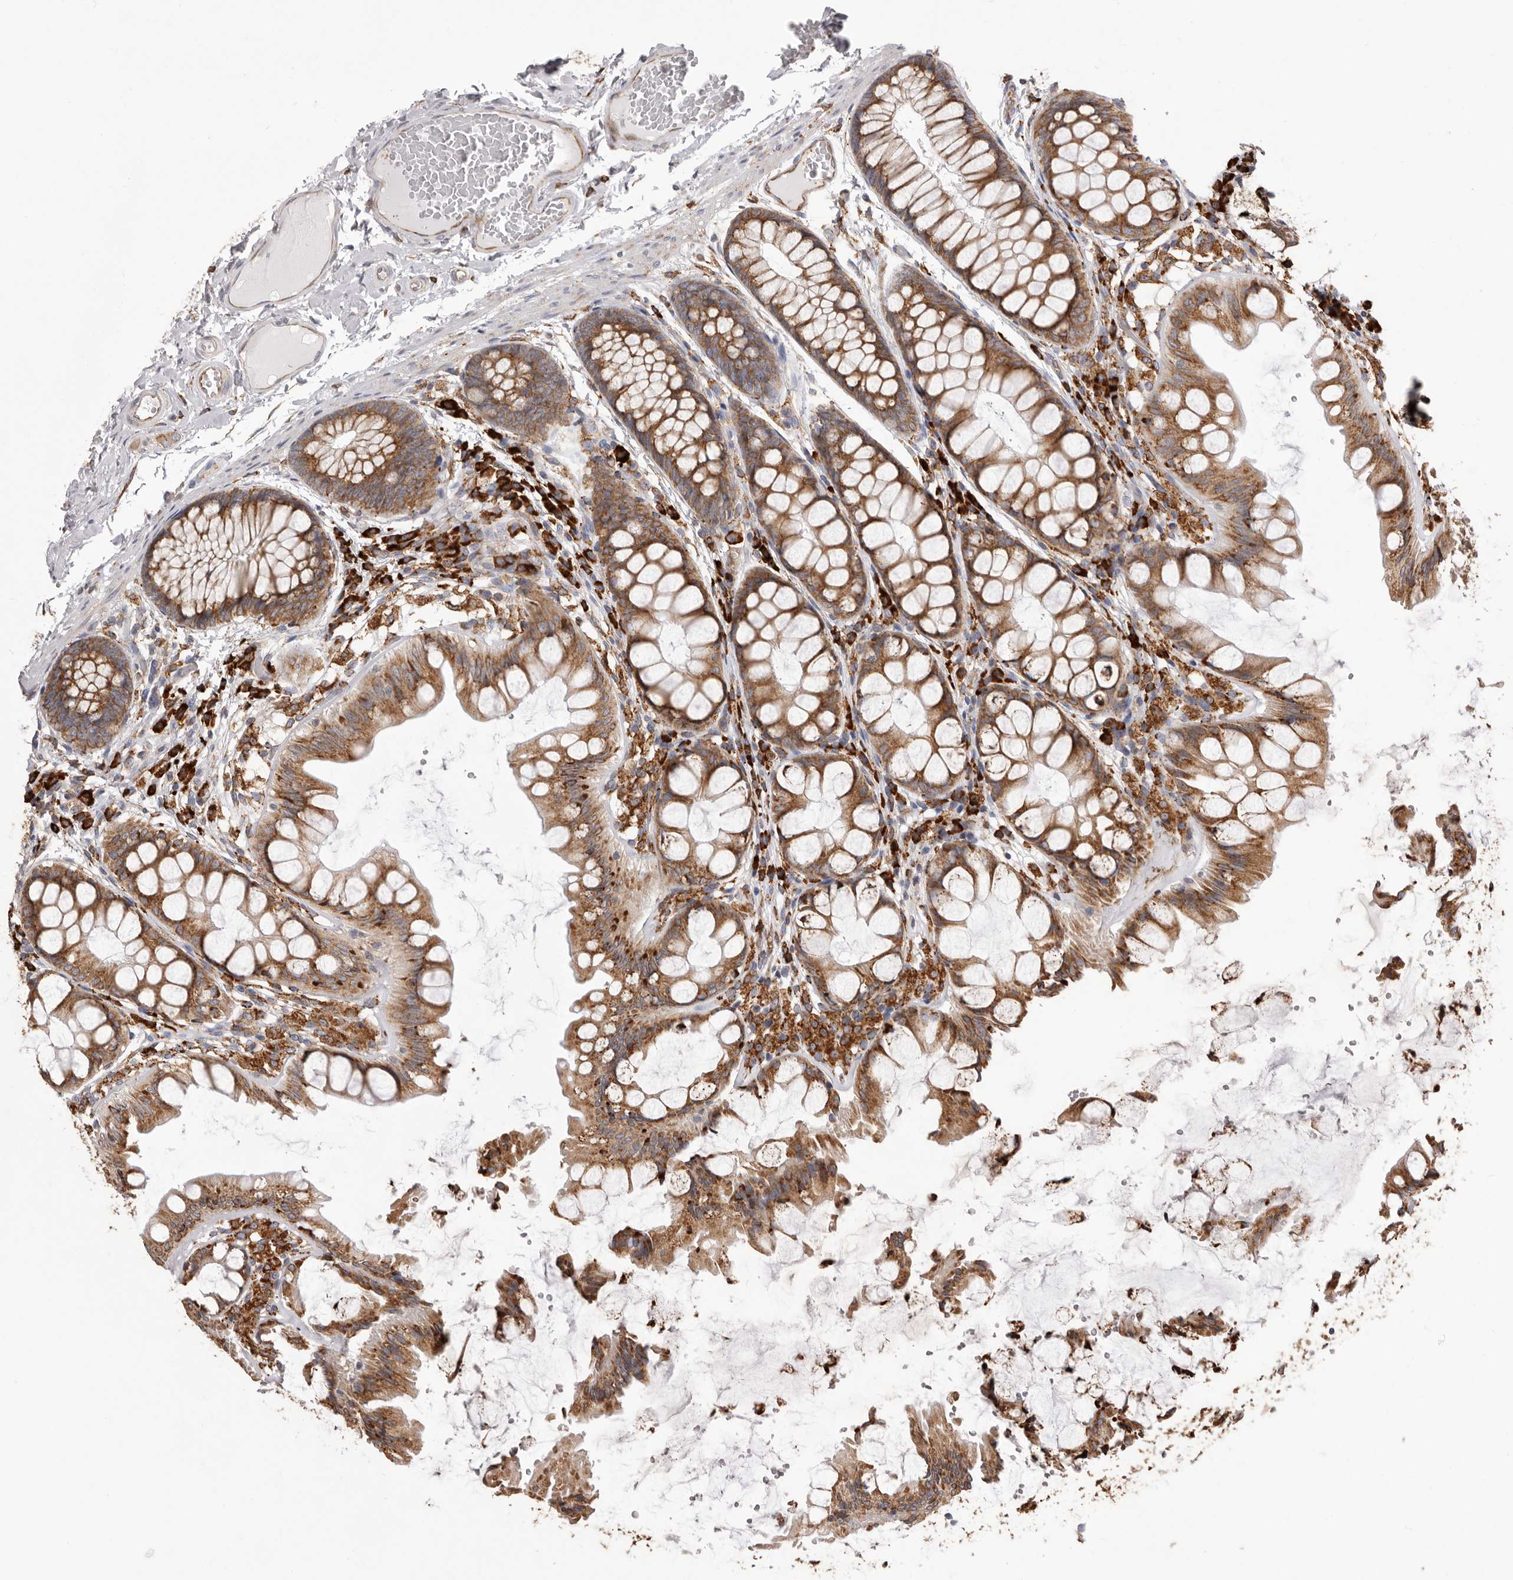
{"staining": {"intensity": "moderate", "quantity": ">75%", "location": "cytoplasmic/membranous"}, "tissue": "colon", "cell_type": "Endothelial cells", "image_type": "normal", "snomed": [{"axis": "morphology", "description": "Normal tissue, NOS"}, {"axis": "topography", "description": "Colon"}], "caption": "The immunohistochemical stain labels moderate cytoplasmic/membranous staining in endothelial cells of unremarkable colon. Immunohistochemistry (ihc) stains the protein in brown and the nuclei are stained blue.", "gene": "QRSL1", "patient": {"sex": "male", "age": 47}}